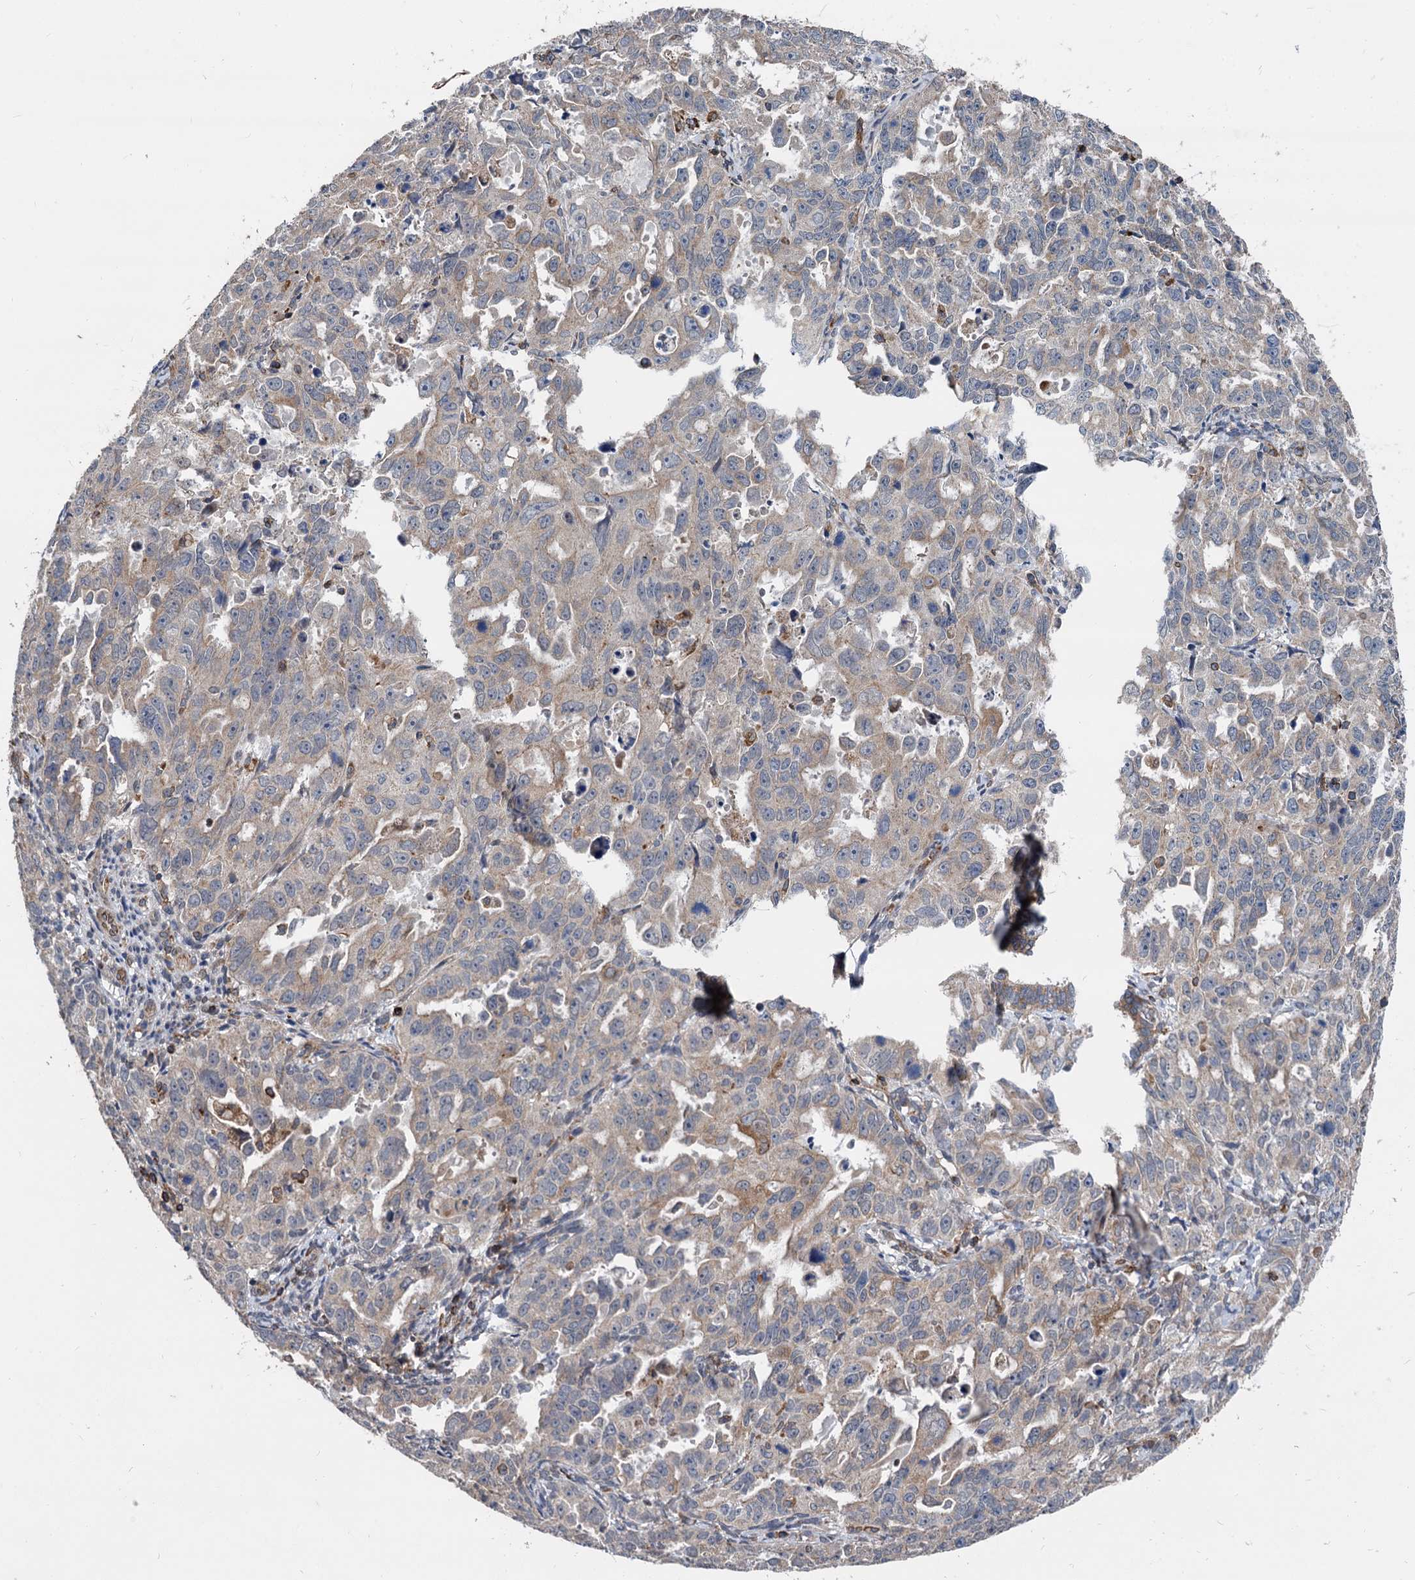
{"staining": {"intensity": "weak", "quantity": ">75%", "location": "cytoplasmic/membranous"}, "tissue": "endometrial cancer", "cell_type": "Tumor cells", "image_type": "cancer", "snomed": [{"axis": "morphology", "description": "Adenocarcinoma, NOS"}, {"axis": "topography", "description": "Endometrium"}], "caption": "Endometrial adenocarcinoma stained with a protein marker exhibits weak staining in tumor cells.", "gene": "STIM1", "patient": {"sex": "female", "age": 65}}